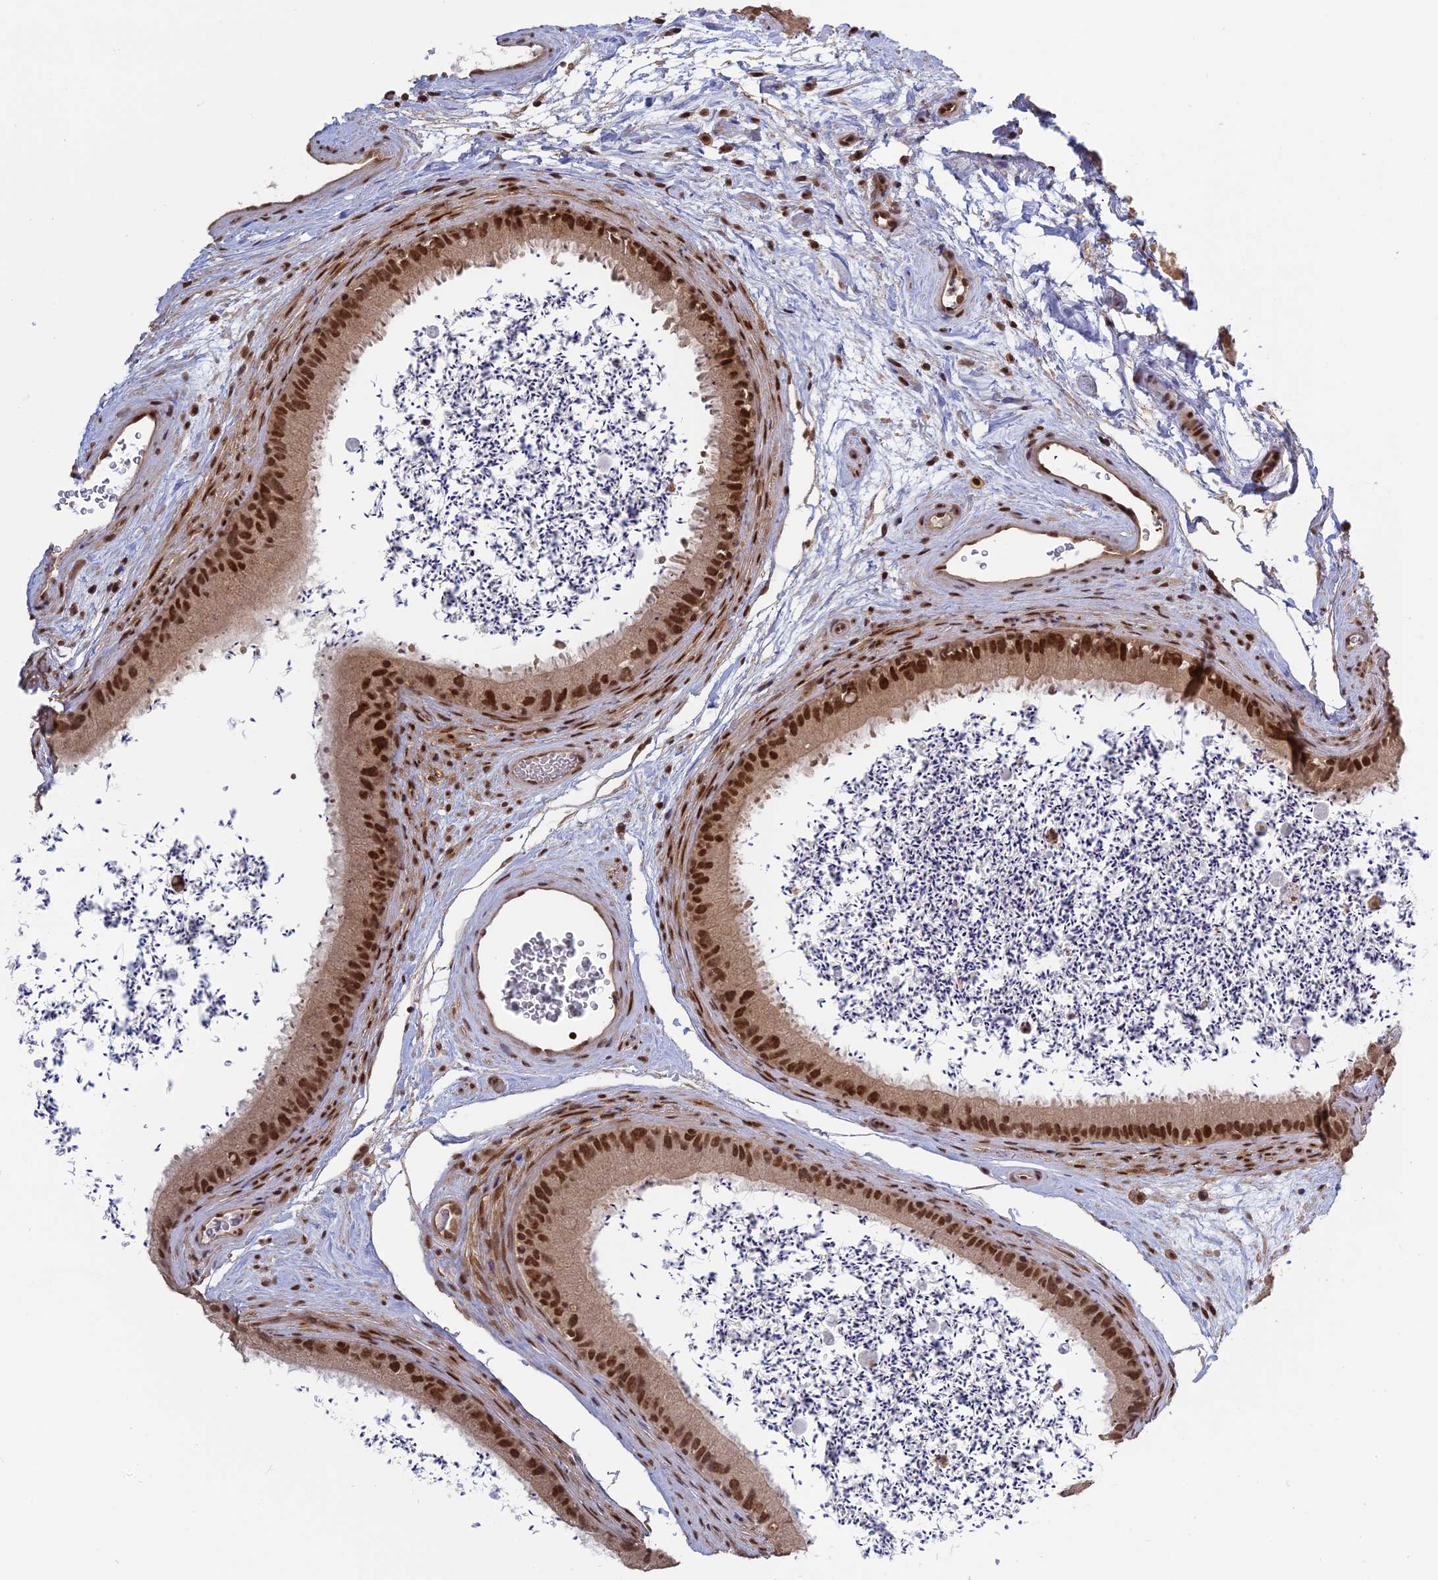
{"staining": {"intensity": "strong", "quantity": ">75%", "location": "nuclear"}, "tissue": "epididymis", "cell_type": "Glandular cells", "image_type": "normal", "snomed": [{"axis": "morphology", "description": "Normal tissue, NOS"}, {"axis": "topography", "description": "Epididymis, spermatic cord, NOS"}], "caption": "A photomicrograph showing strong nuclear positivity in about >75% of glandular cells in normal epididymis, as visualized by brown immunohistochemical staining.", "gene": "PKIG", "patient": {"sex": "male", "age": 50}}